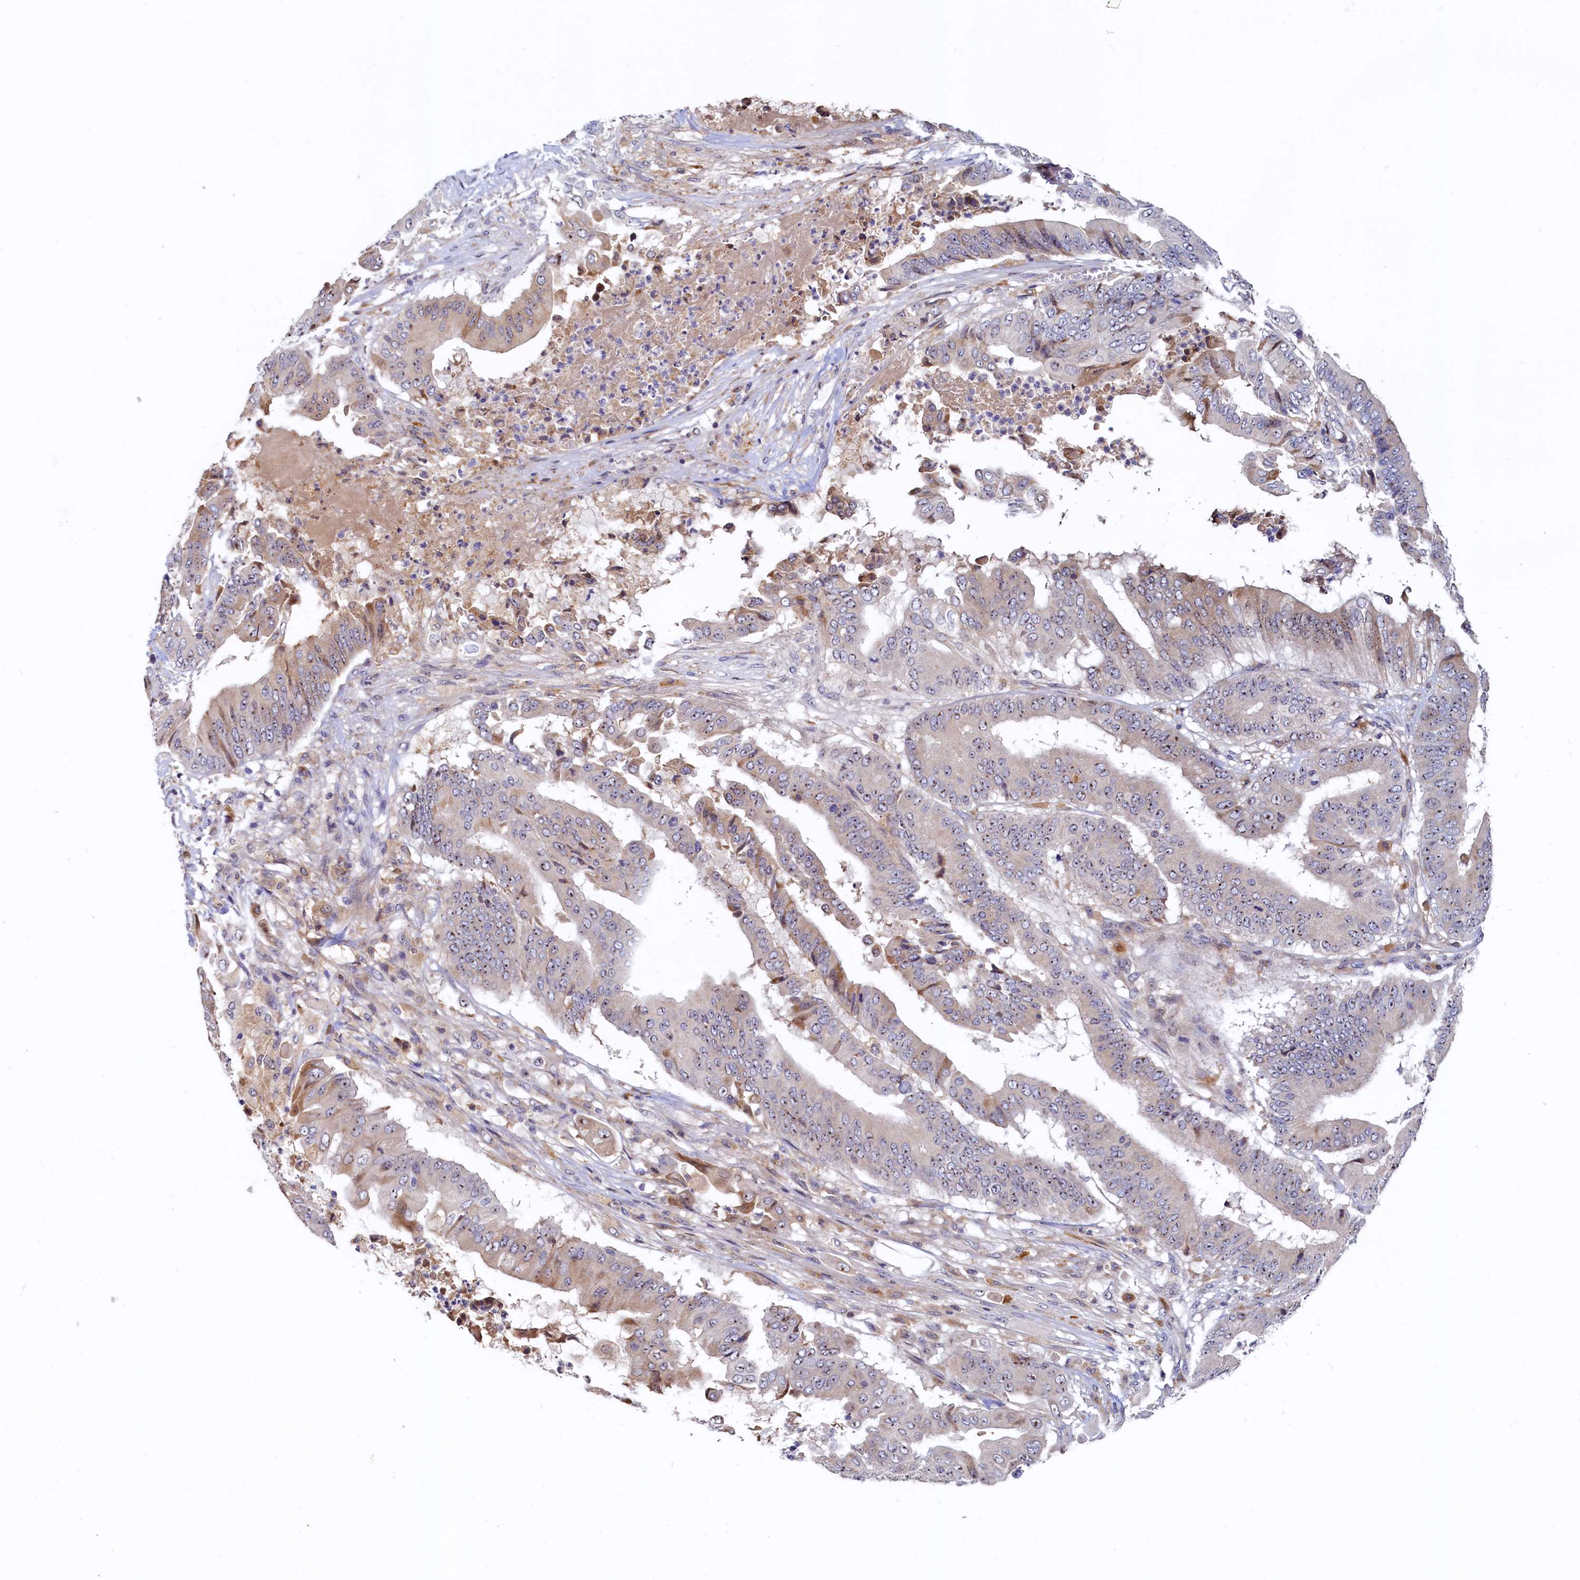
{"staining": {"intensity": "moderate", "quantity": "<25%", "location": "cytoplasmic/membranous,nuclear"}, "tissue": "pancreatic cancer", "cell_type": "Tumor cells", "image_type": "cancer", "snomed": [{"axis": "morphology", "description": "Adenocarcinoma, NOS"}, {"axis": "topography", "description": "Pancreas"}], "caption": "Human pancreatic cancer stained for a protein (brown) exhibits moderate cytoplasmic/membranous and nuclear positive positivity in about <25% of tumor cells.", "gene": "RGS7BP", "patient": {"sex": "female", "age": 77}}